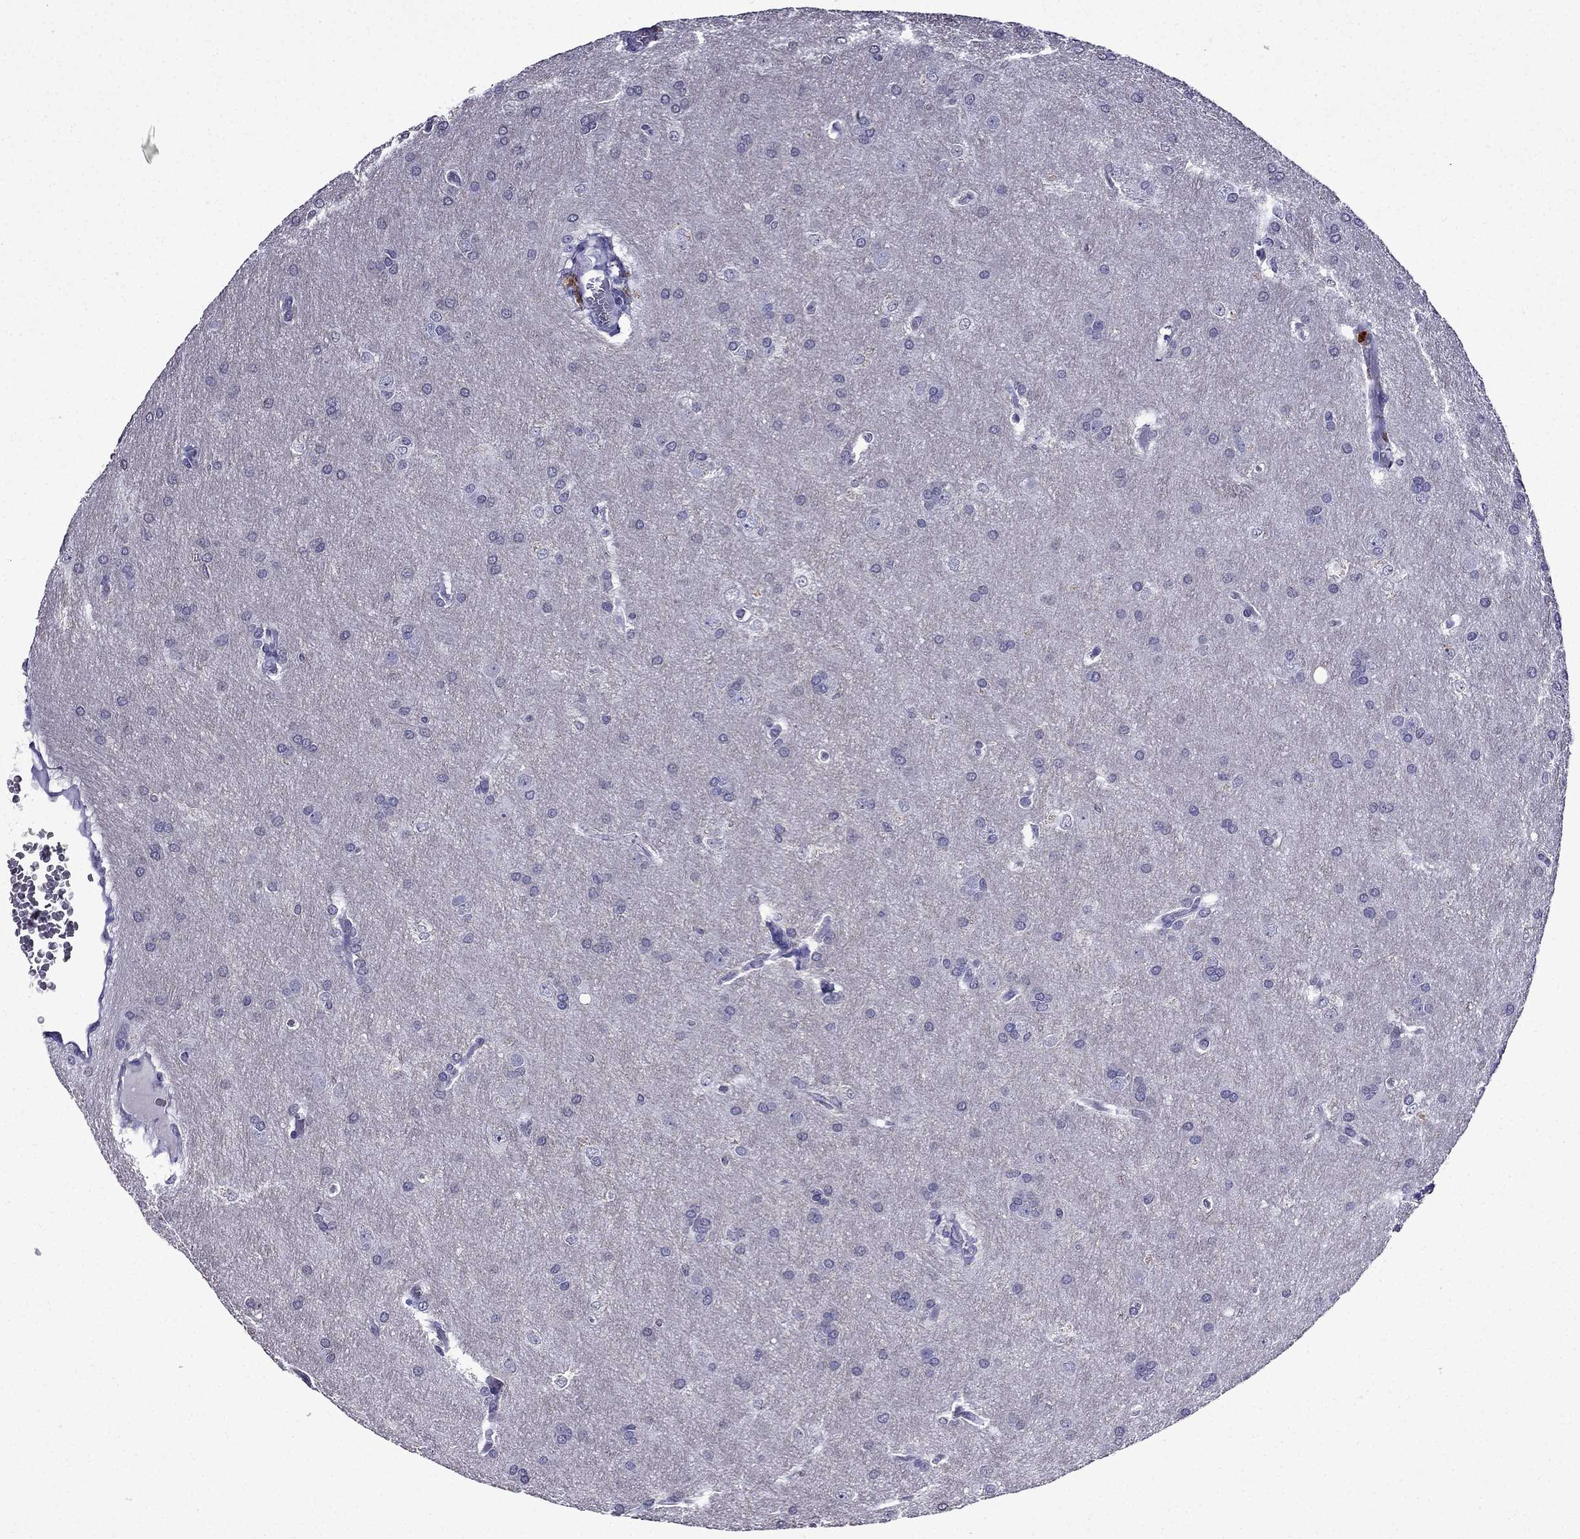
{"staining": {"intensity": "negative", "quantity": "none", "location": "none"}, "tissue": "glioma", "cell_type": "Tumor cells", "image_type": "cancer", "snomed": [{"axis": "morphology", "description": "Glioma, malignant, Low grade"}, {"axis": "topography", "description": "Brain"}], "caption": "Image shows no significant protein expression in tumor cells of glioma. (Brightfield microscopy of DAB immunohistochemistry at high magnification).", "gene": "DNAH17", "patient": {"sex": "female", "age": 32}}